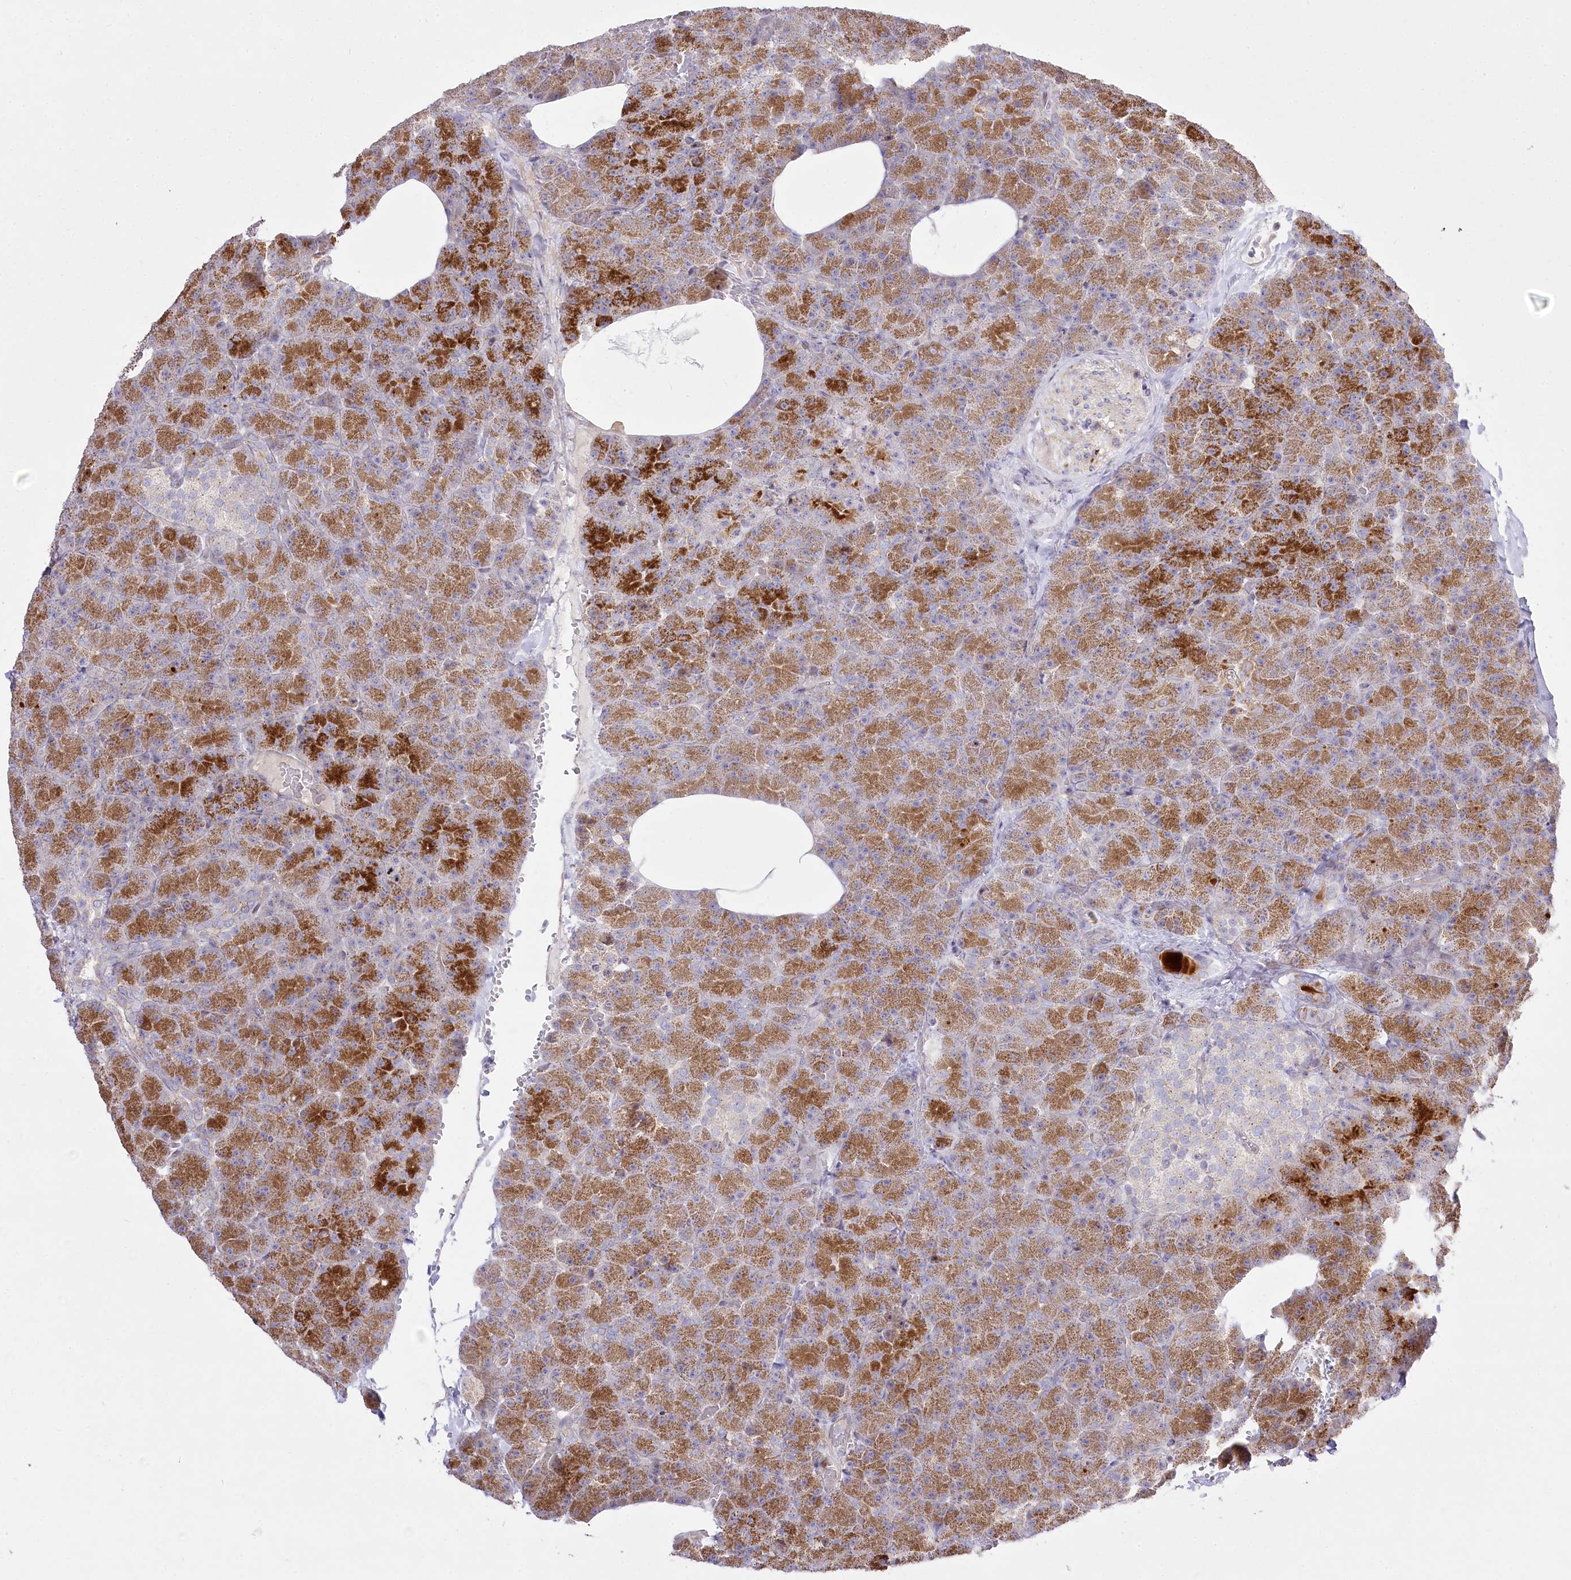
{"staining": {"intensity": "strong", "quantity": "25%-75%", "location": "cytoplasmic/membranous"}, "tissue": "pancreas", "cell_type": "Exocrine glandular cells", "image_type": "normal", "snomed": [{"axis": "morphology", "description": "Normal tissue, NOS"}, {"axis": "morphology", "description": "Carcinoid, malignant, NOS"}, {"axis": "topography", "description": "Pancreas"}], "caption": "IHC micrograph of benign pancreas stained for a protein (brown), which shows high levels of strong cytoplasmic/membranous staining in about 25%-75% of exocrine glandular cells.", "gene": "CEP164", "patient": {"sex": "female", "age": 35}}